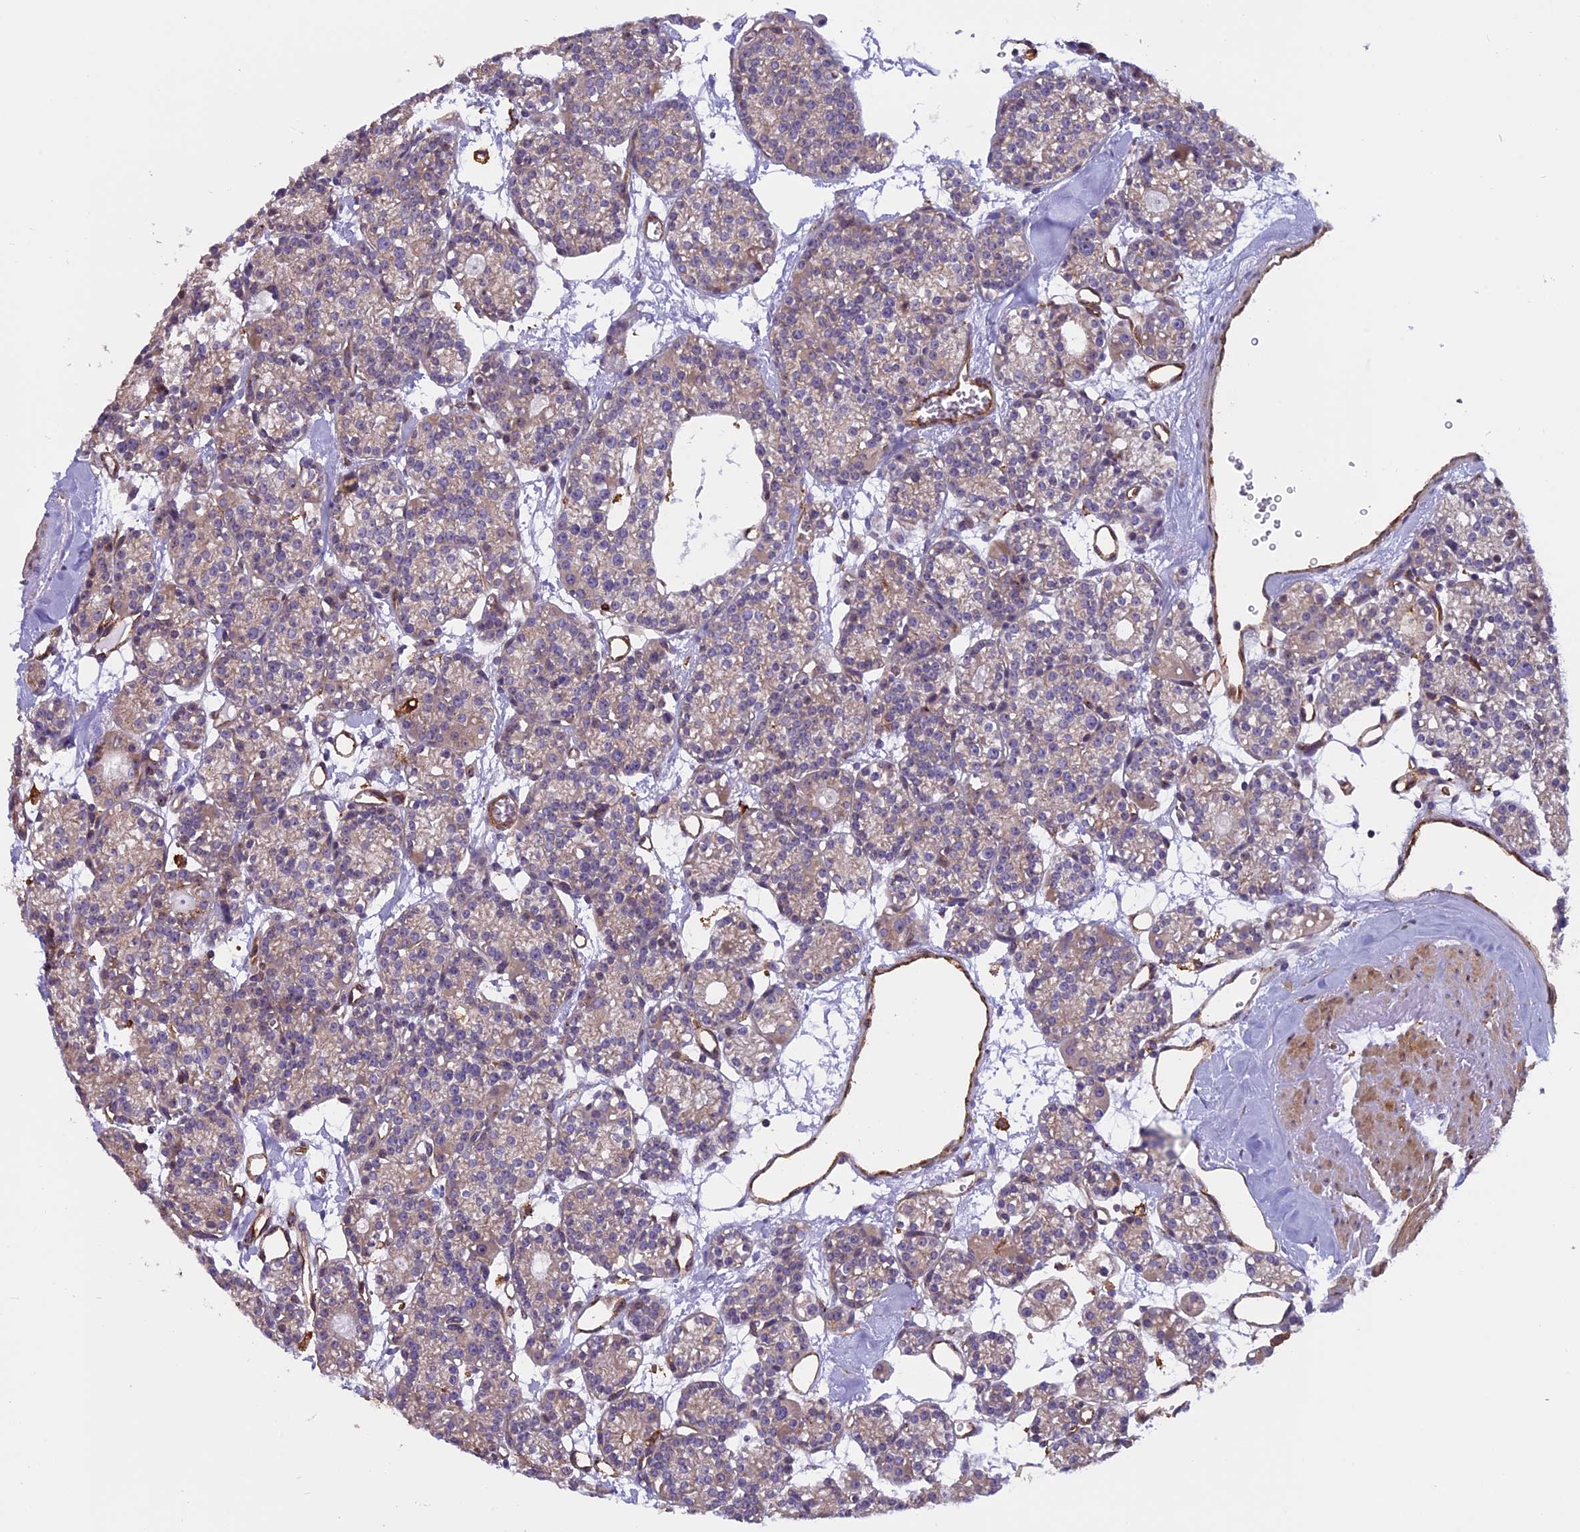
{"staining": {"intensity": "moderate", "quantity": "<25%", "location": "cytoplasmic/membranous"}, "tissue": "parathyroid gland", "cell_type": "Glandular cells", "image_type": "normal", "snomed": [{"axis": "morphology", "description": "Normal tissue, NOS"}, {"axis": "topography", "description": "Parathyroid gland"}], "caption": "DAB immunohistochemical staining of normal human parathyroid gland exhibits moderate cytoplasmic/membranous protein positivity in approximately <25% of glandular cells.", "gene": "EHBP1L1", "patient": {"sex": "female", "age": 64}}